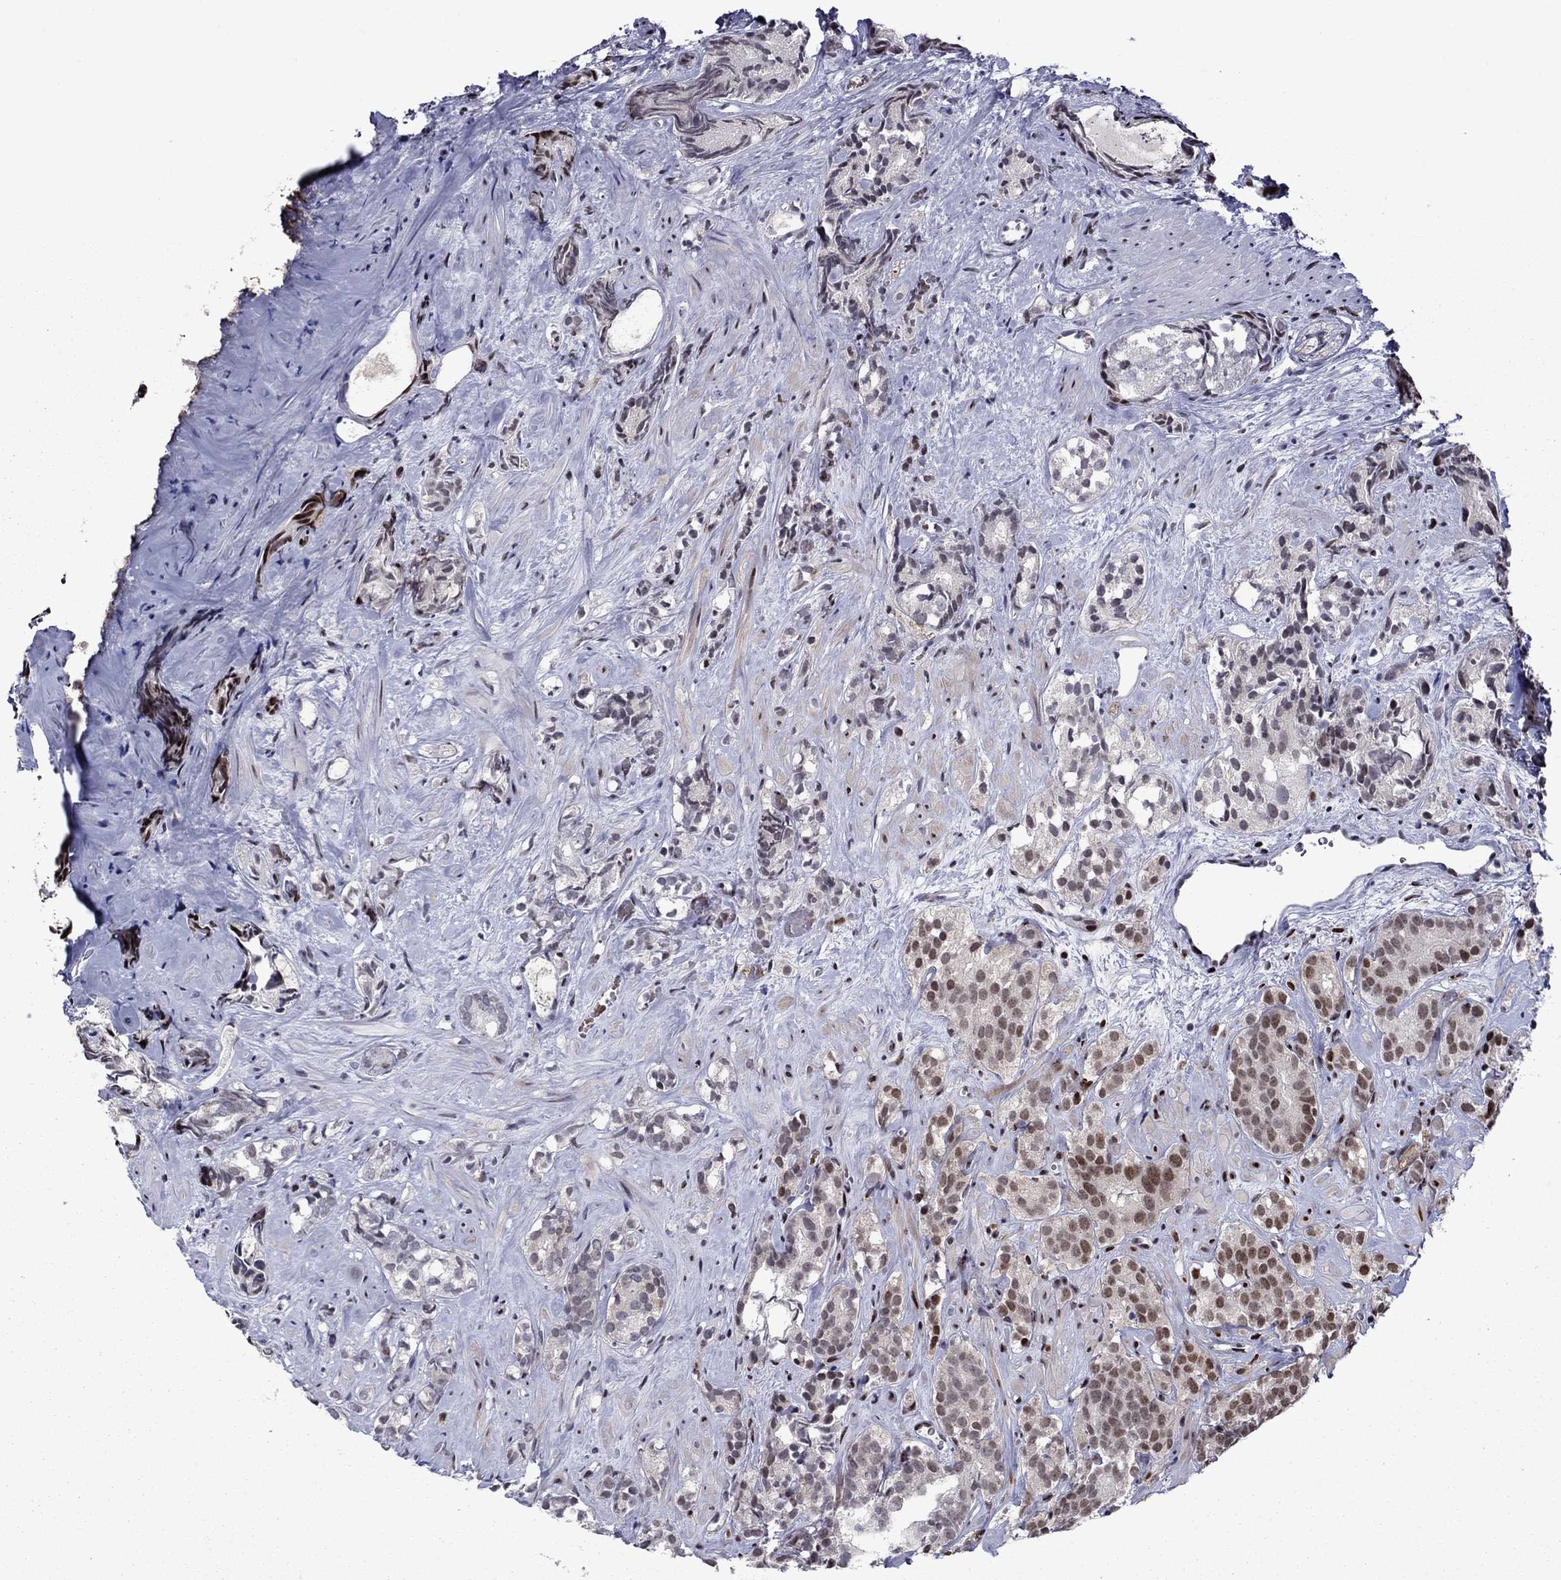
{"staining": {"intensity": "moderate", "quantity": "25%-75%", "location": "nuclear"}, "tissue": "prostate cancer", "cell_type": "Tumor cells", "image_type": "cancer", "snomed": [{"axis": "morphology", "description": "Adenocarcinoma, High grade"}, {"axis": "topography", "description": "Prostate"}], "caption": "IHC (DAB) staining of human high-grade adenocarcinoma (prostate) displays moderate nuclear protein positivity in about 25%-75% of tumor cells.", "gene": "LIMK1", "patient": {"sex": "male", "age": 90}}